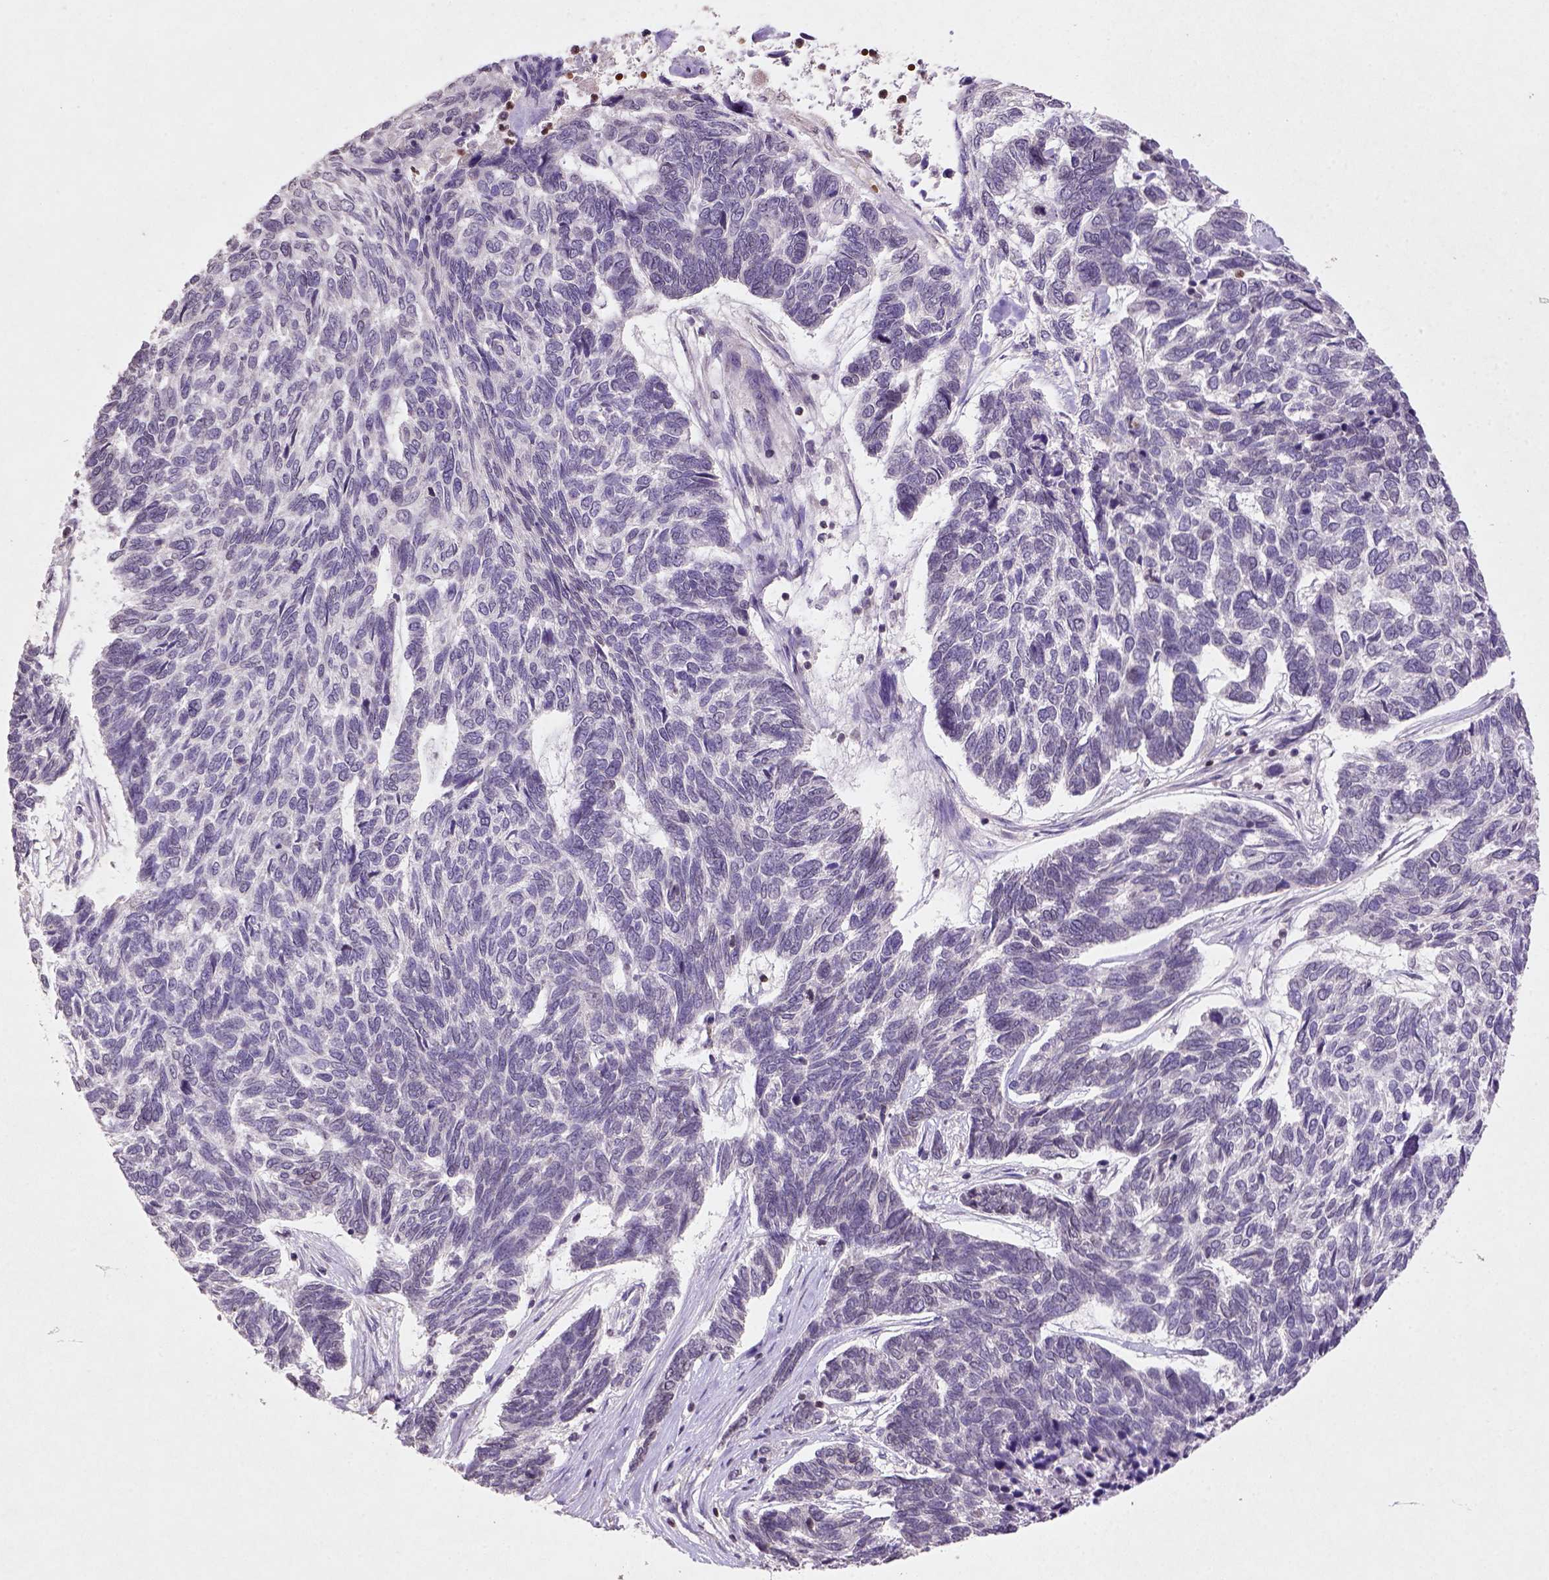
{"staining": {"intensity": "negative", "quantity": "none", "location": "none"}, "tissue": "skin cancer", "cell_type": "Tumor cells", "image_type": "cancer", "snomed": [{"axis": "morphology", "description": "Basal cell carcinoma"}, {"axis": "topography", "description": "Skin"}], "caption": "Histopathology image shows no protein positivity in tumor cells of skin cancer (basal cell carcinoma) tissue.", "gene": "NUDT3", "patient": {"sex": "female", "age": 65}}